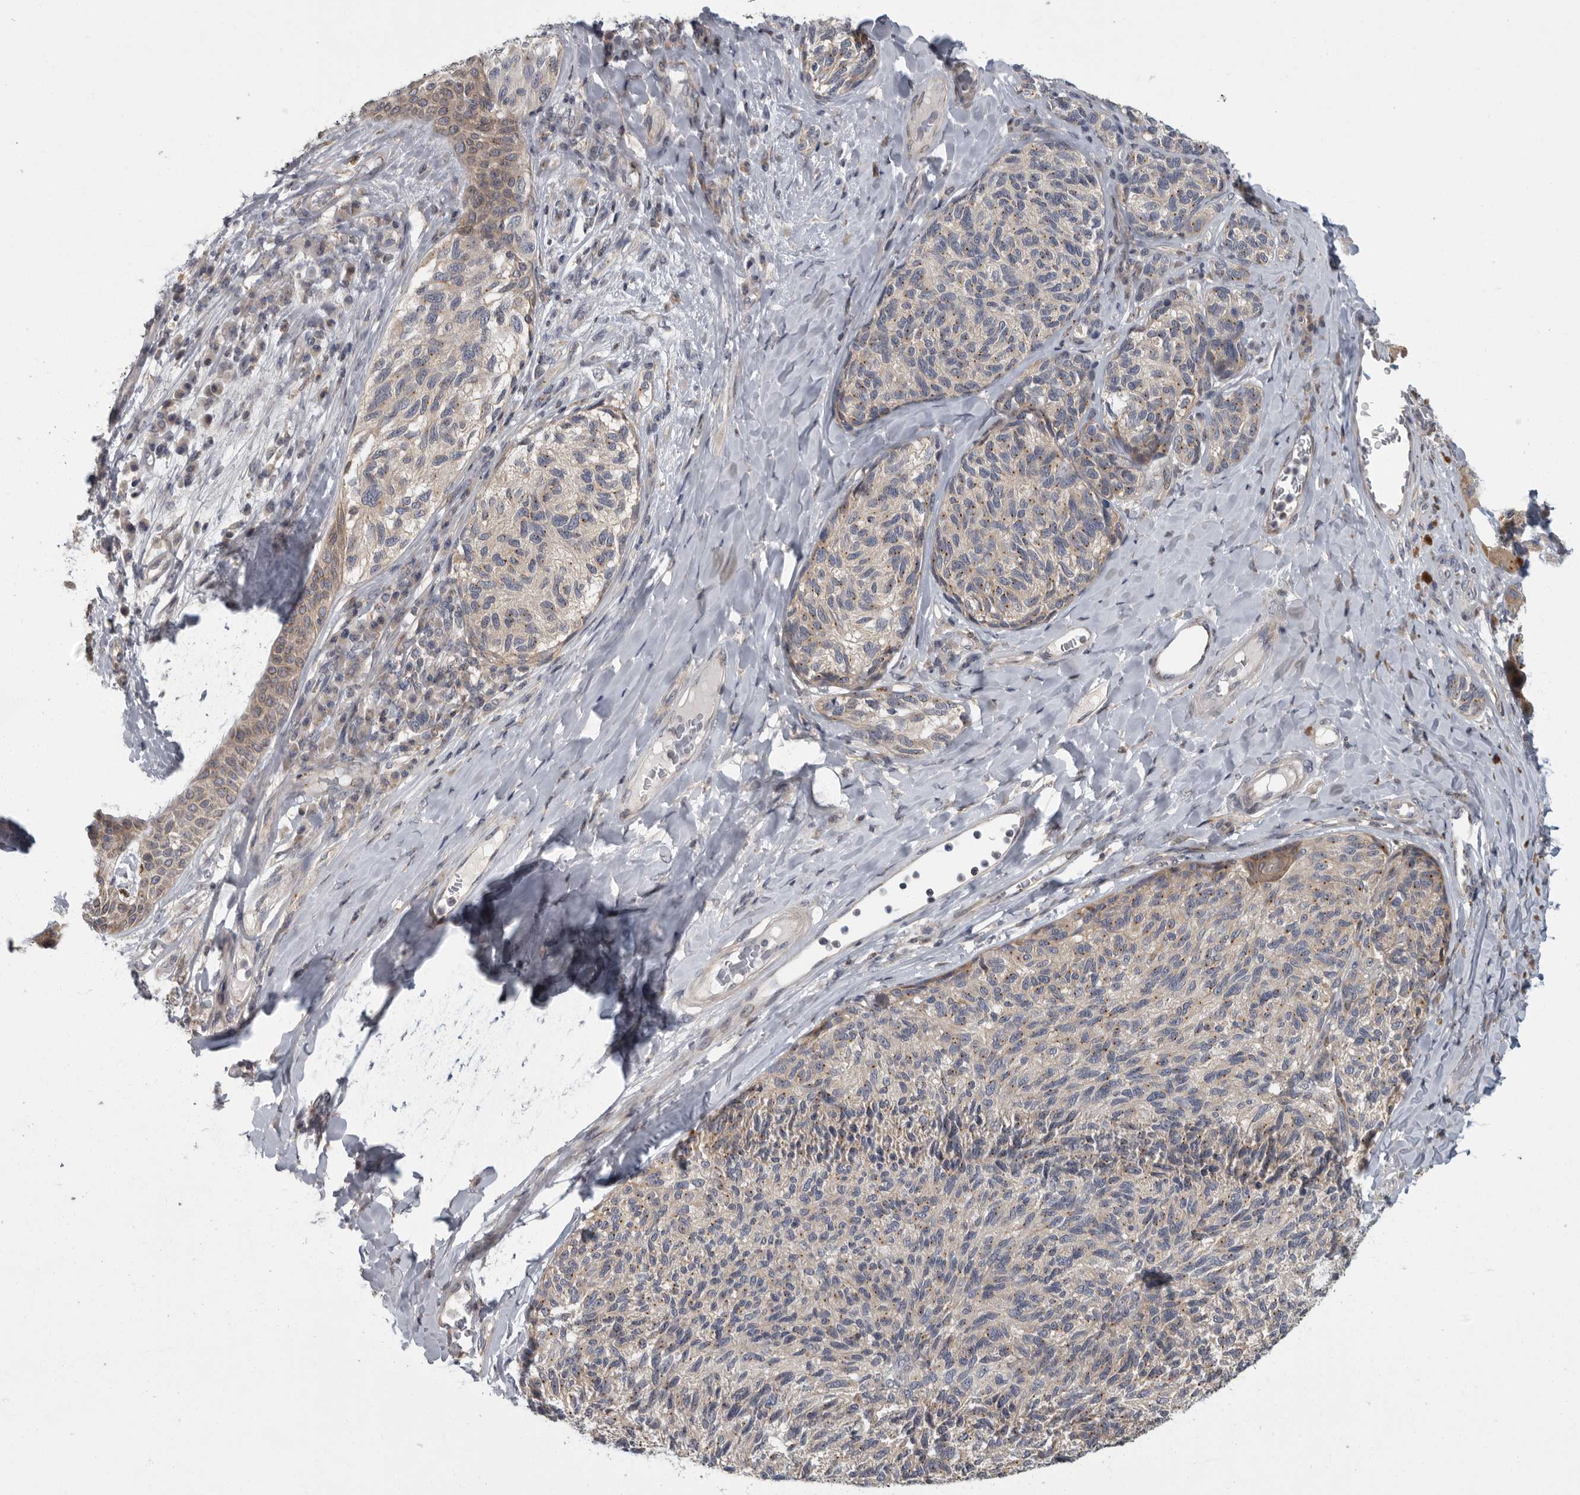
{"staining": {"intensity": "negative", "quantity": "none", "location": "none"}, "tissue": "melanoma", "cell_type": "Tumor cells", "image_type": "cancer", "snomed": [{"axis": "morphology", "description": "Malignant melanoma, NOS"}, {"axis": "topography", "description": "Skin"}], "caption": "Tumor cells are negative for brown protein staining in malignant melanoma. The staining is performed using DAB (3,3'-diaminobenzidine) brown chromogen with nuclei counter-stained in using hematoxylin.", "gene": "PDE7A", "patient": {"sex": "female", "age": 73}}